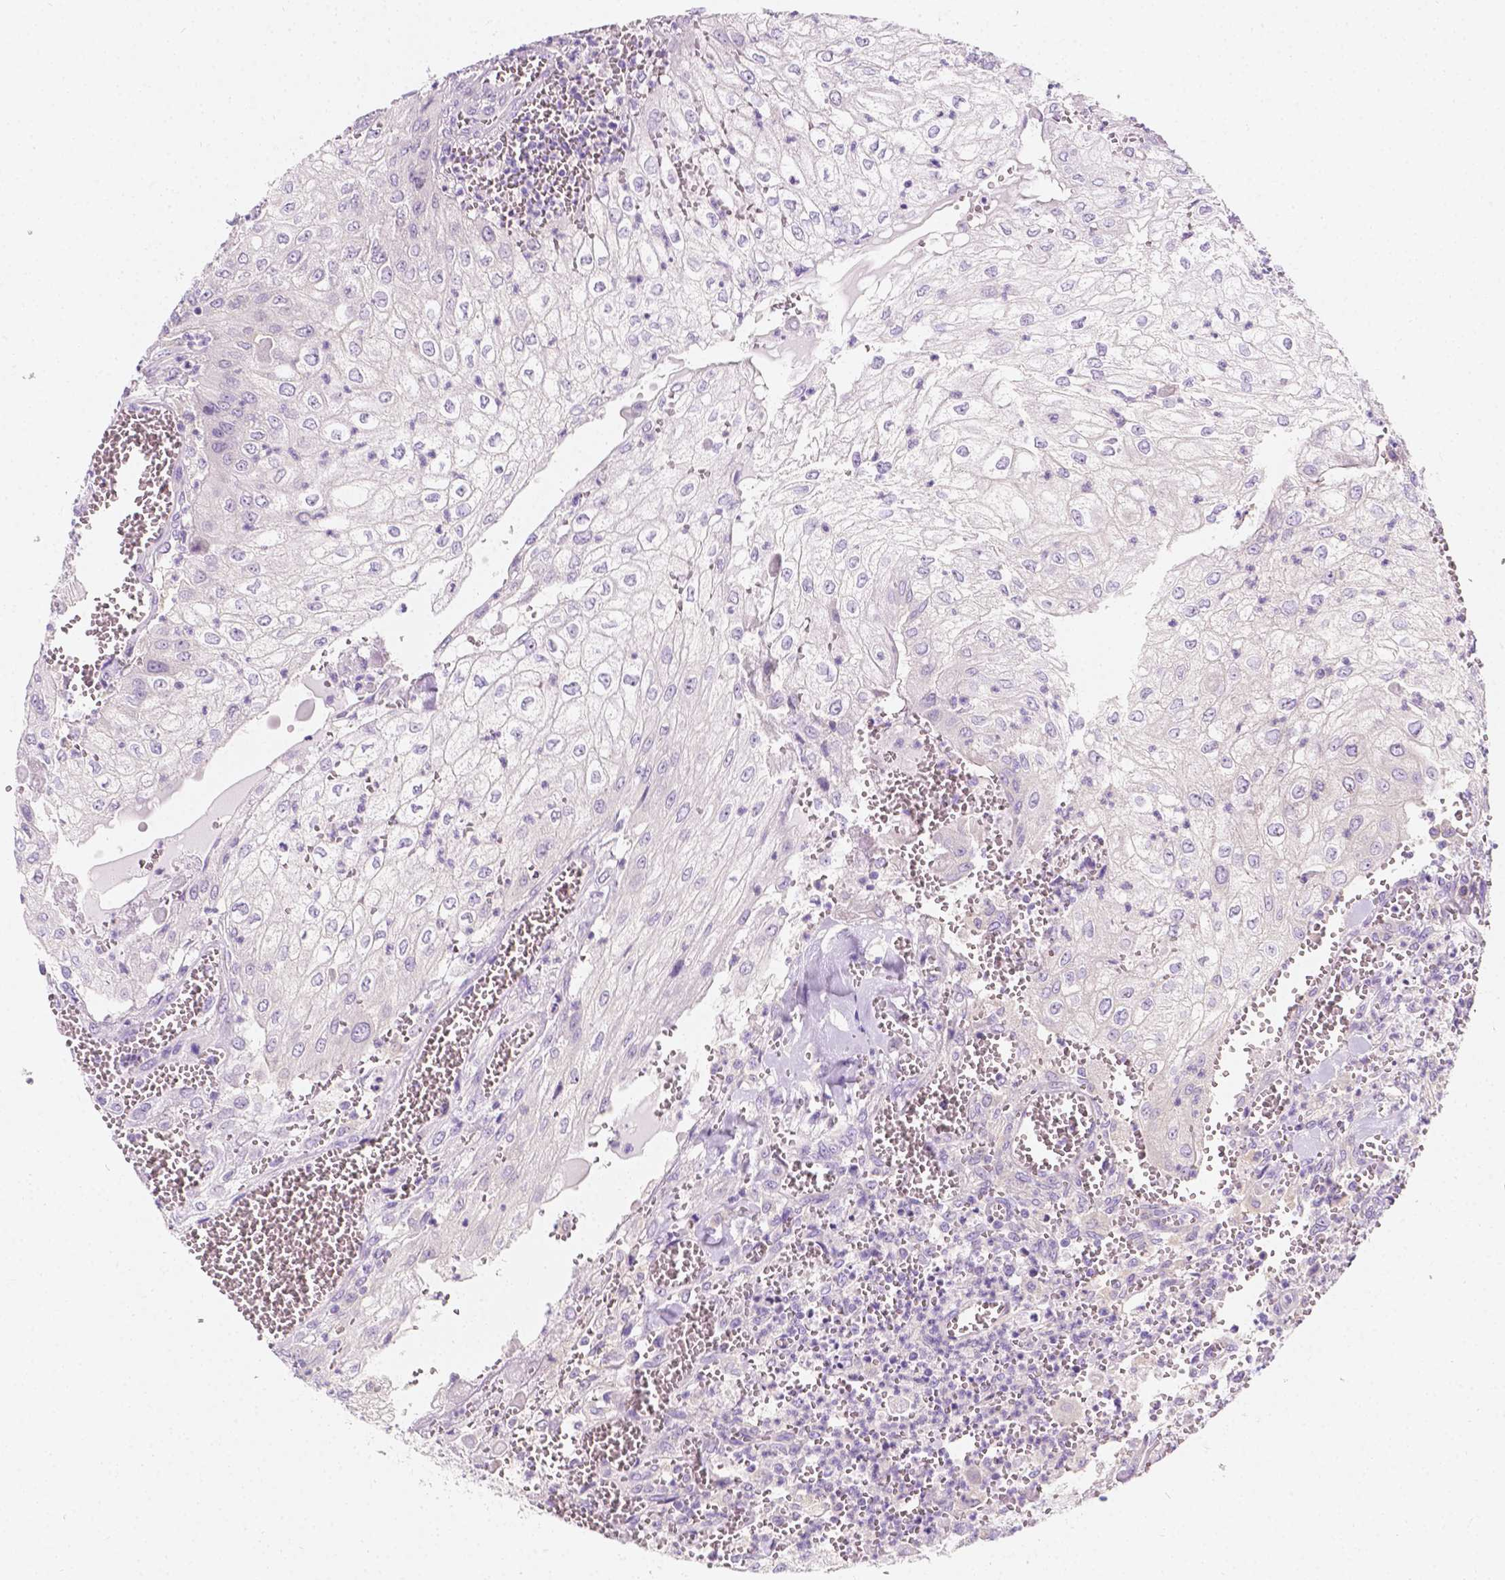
{"staining": {"intensity": "negative", "quantity": "none", "location": "none"}, "tissue": "urothelial cancer", "cell_type": "Tumor cells", "image_type": "cancer", "snomed": [{"axis": "morphology", "description": "Urothelial carcinoma, High grade"}, {"axis": "topography", "description": "Urinary bladder"}], "caption": "DAB (3,3'-diaminobenzidine) immunohistochemical staining of urothelial cancer displays no significant expression in tumor cells.", "gene": "SIRT2", "patient": {"sex": "male", "age": 62}}